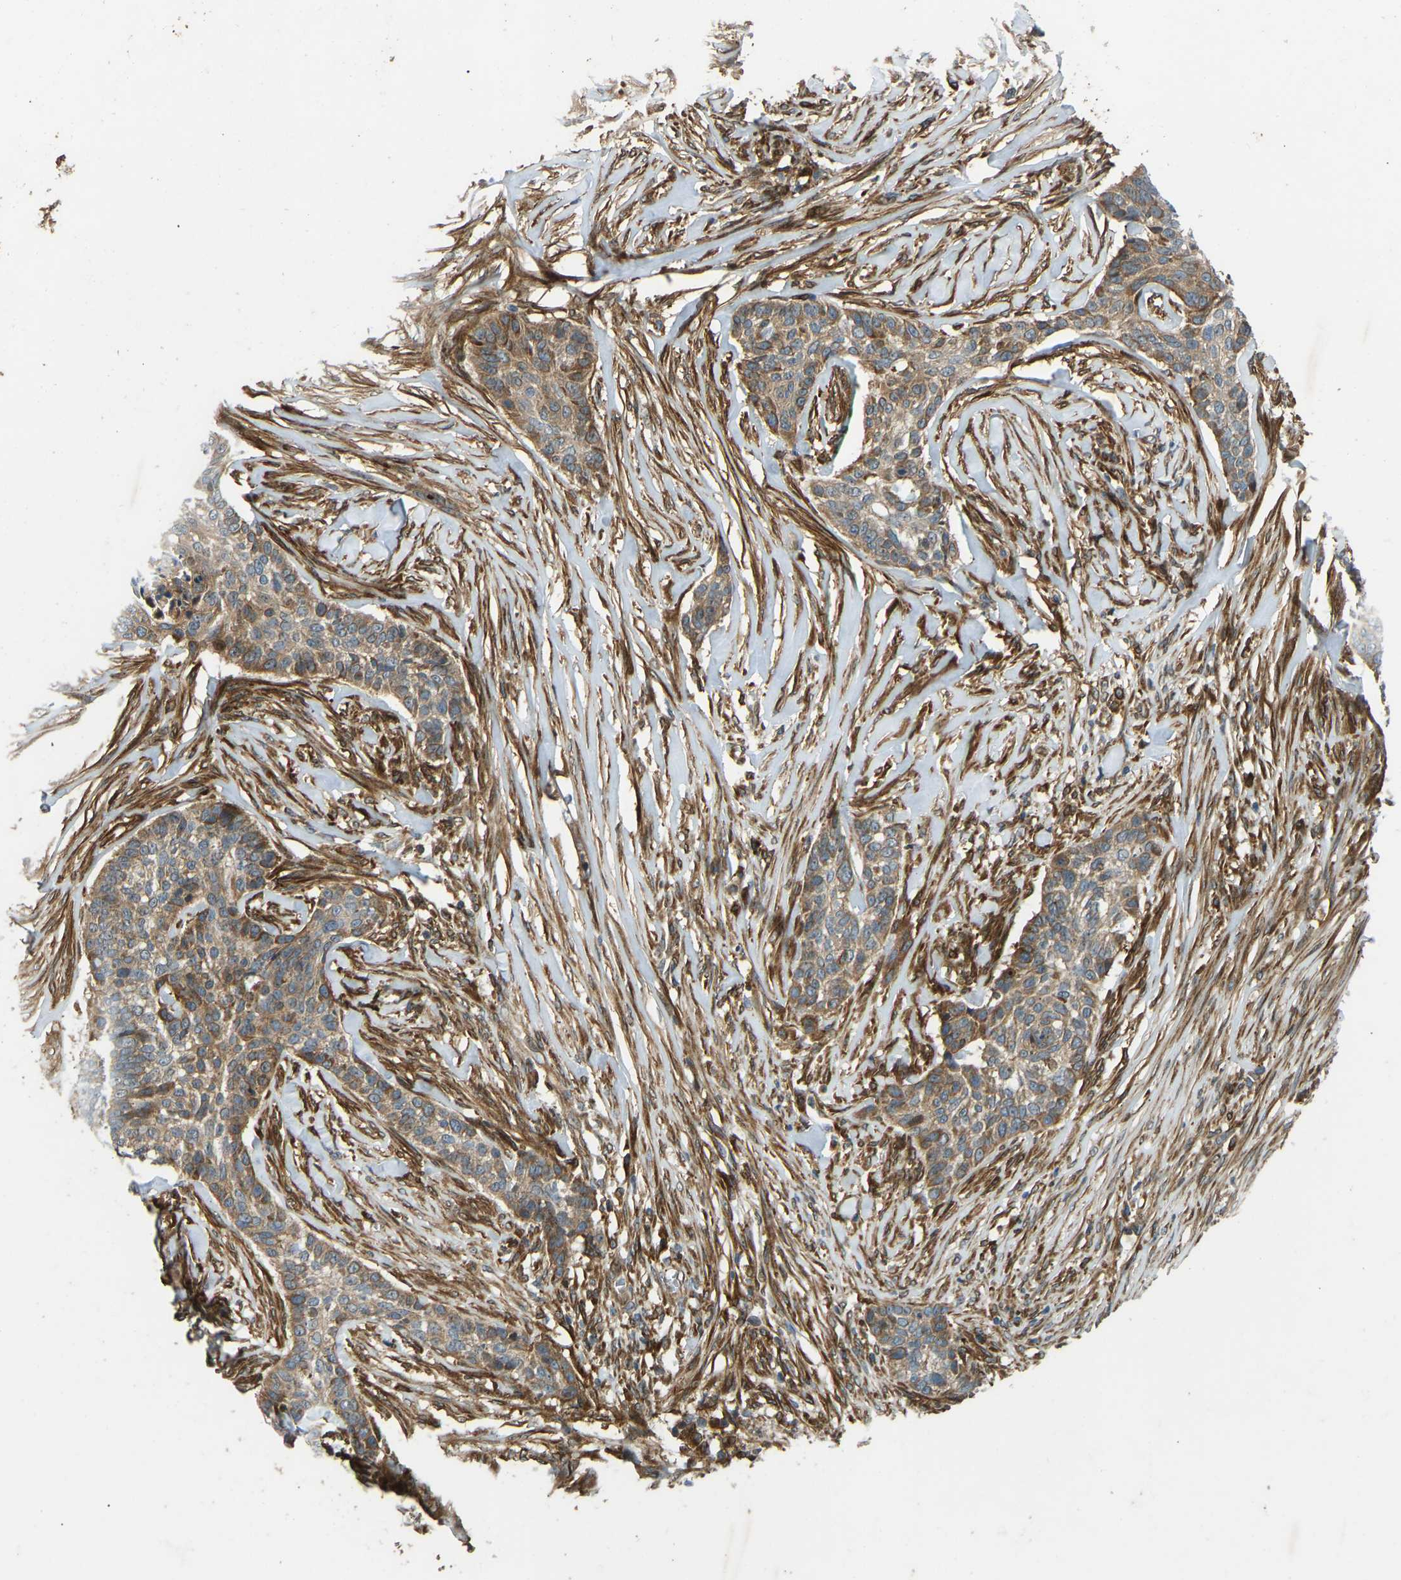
{"staining": {"intensity": "moderate", "quantity": ">75%", "location": "cytoplasmic/membranous"}, "tissue": "skin cancer", "cell_type": "Tumor cells", "image_type": "cancer", "snomed": [{"axis": "morphology", "description": "Basal cell carcinoma"}, {"axis": "topography", "description": "Skin"}], "caption": "DAB immunohistochemical staining of basal cell carcinoma (skin) reveals moderate cytoplasmic/membranous protein expression in about >75% of tumor cells. The protein is shown in brown color, while the nuclei are stained blue.", "gene": "OS9", "patient": {"sex": "male", "age": 85}}